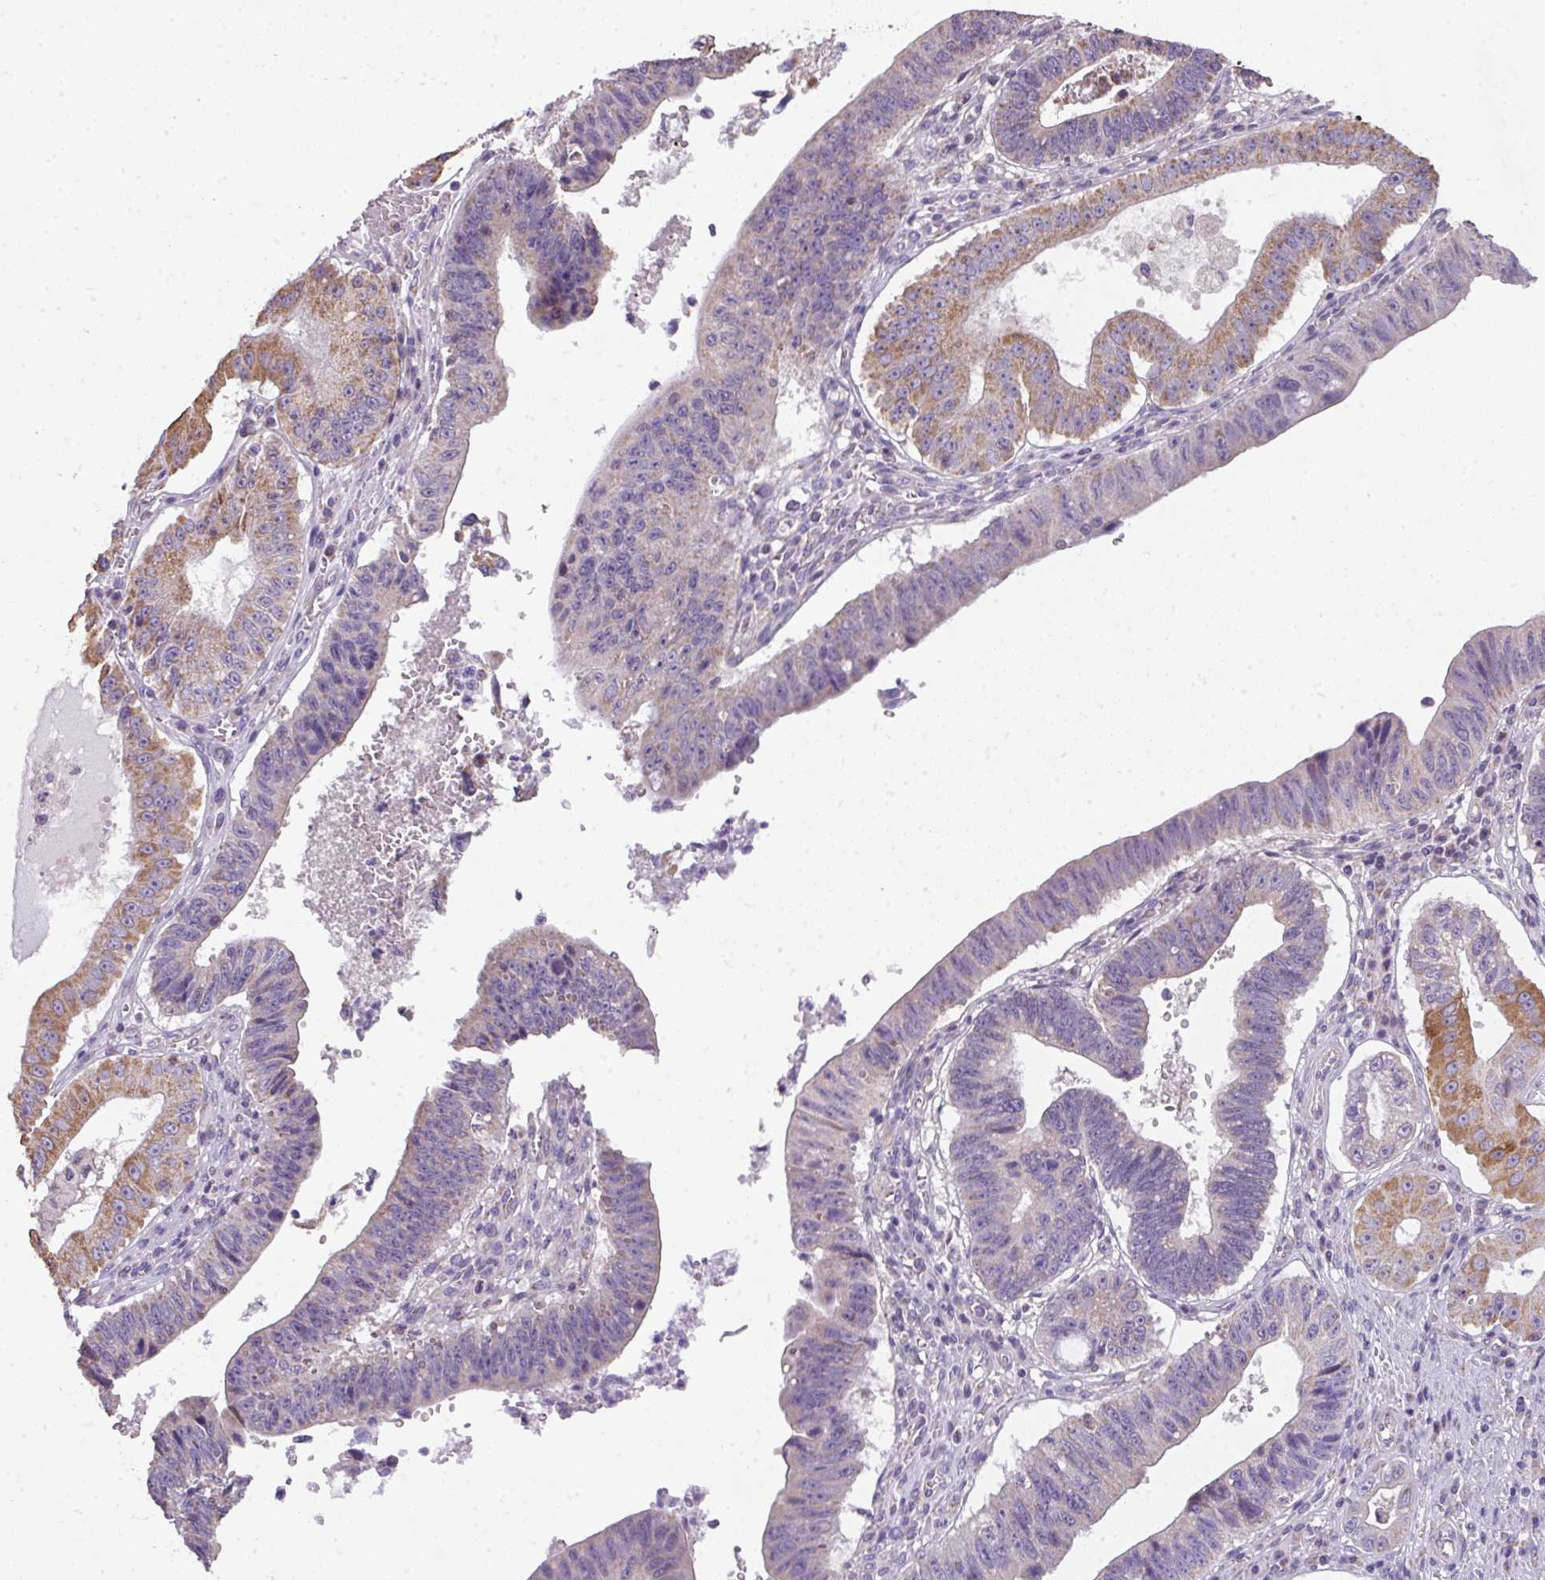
{"staining": {"intensity": "moderate", "quantity": "25%-75%", "location": "cytoplasmic/membranous"}, "tissue": "stomach cancer", "cell_type": "Tumor cells", "image_type": "cancer", "snomed": [{"axis": "morphology", "description": "Adenocarcinoma, NOS"}, {"axis": "topography", "description": "Stomach"}], "caption": "Immunohistochemical staining of human adenocarcinoma (stomach) exhibits medium levels of moderate cytoplasmic/membranous protein positivity in approximately 25%-75% of tumor cells.", "gene": "PALS2", "patient": {"sex": "male", "age": 59}}